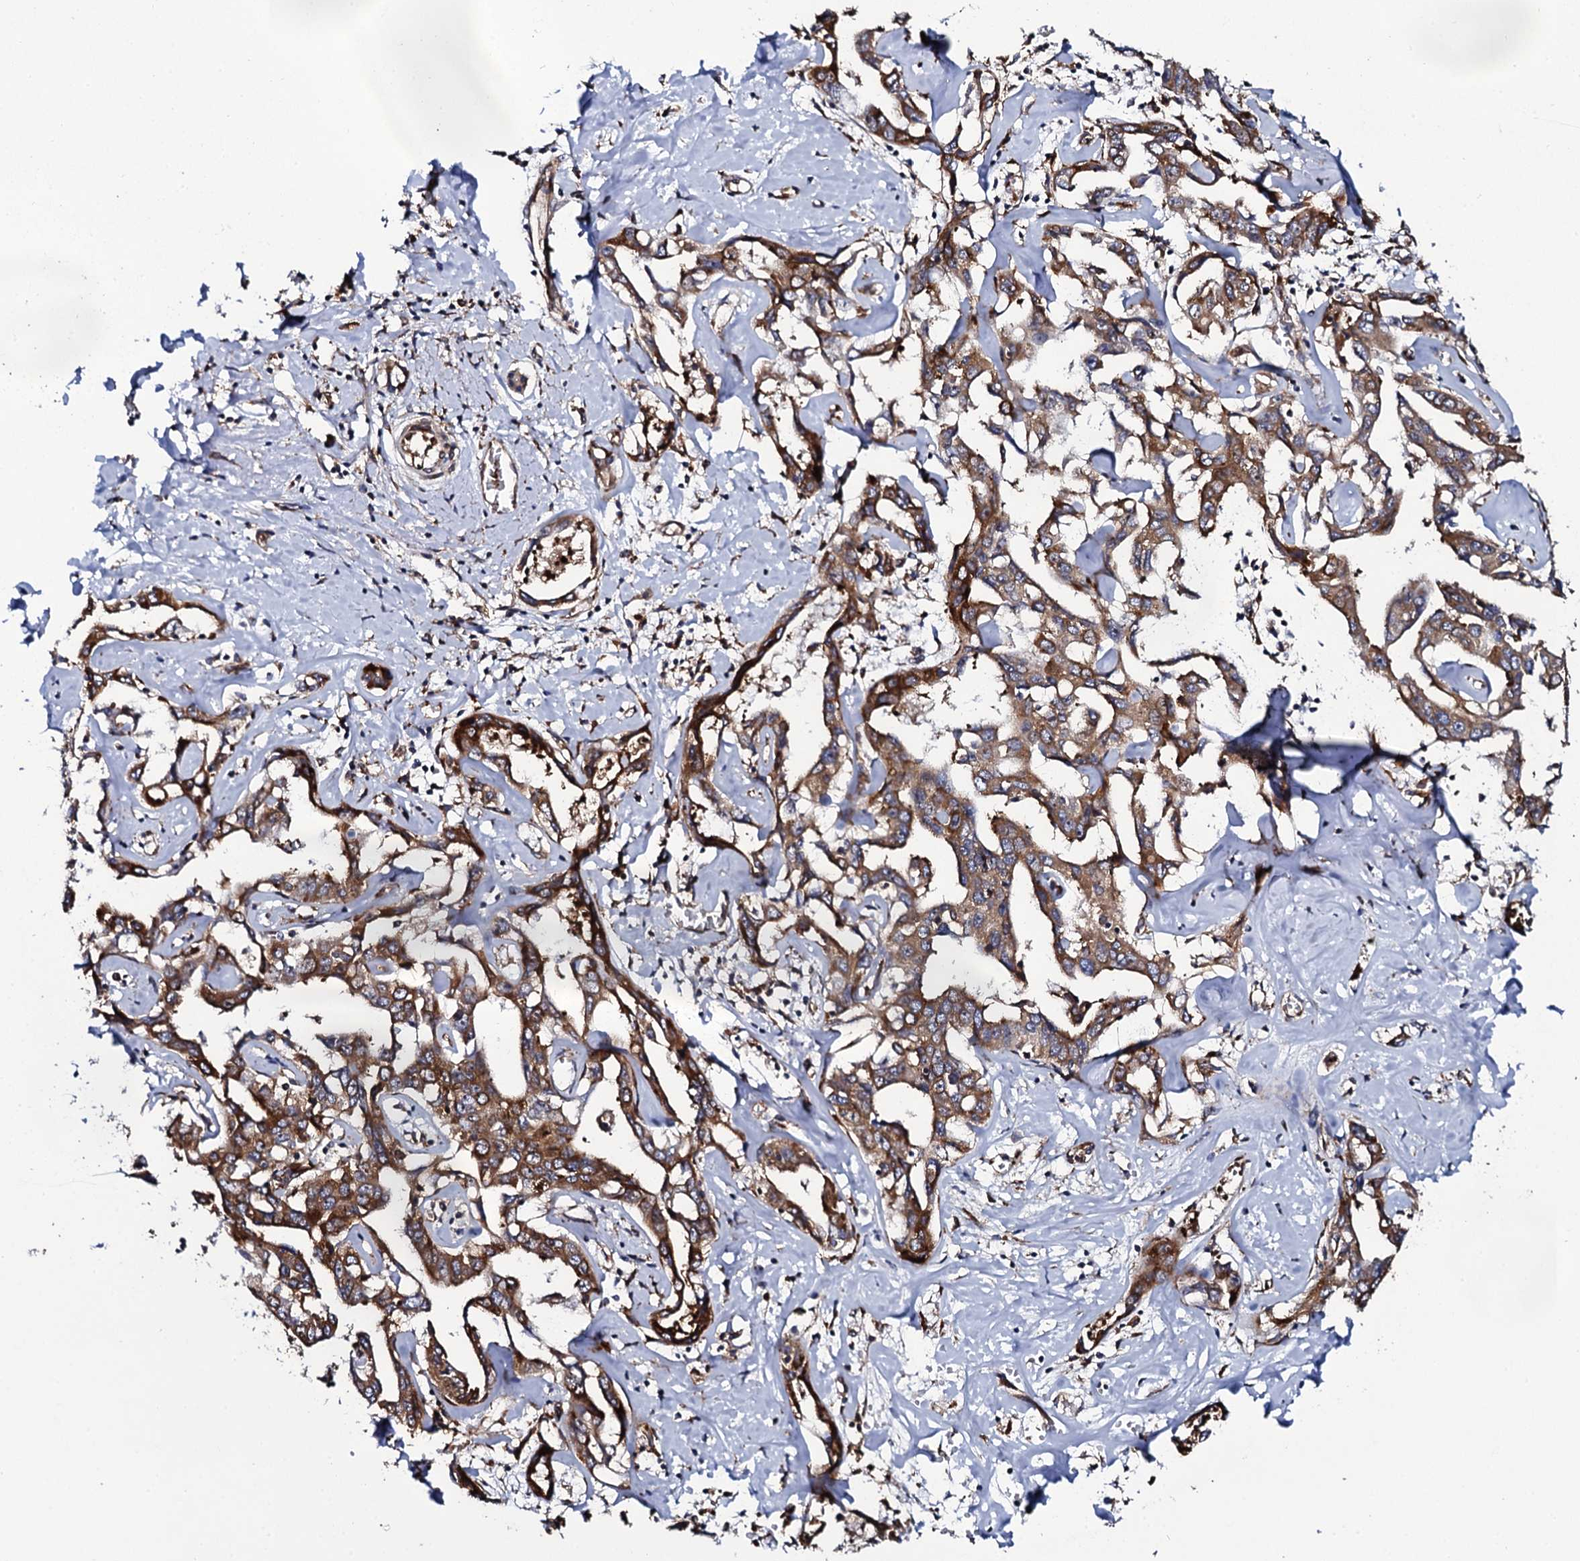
{"staining": {"intensity": "moderate", "quantity": ">75%", "location": "cytoplasmic/membranous"}, "tissue": "liver cancer", "cell_type": "Tumor cells", "image_type": "cancer", "snomed": [{"axis": "morphology", "description": "Cholangiocarcinoma"}, {"axis": "topography", "description": "Liver"}], "caption": "Protein analysis of liver cancer tissue exhibits moderate cytoplasmic/membranous staining in about >75% of tumor cells. The staining was performed using DAB (3,3'-diaminobenzidine), with brown indicating positive protein expression. Nuclei are stained blue with hematoxylin.", "gene": "SPTY2D1", "patient": {"sex": "male", "age": 59}}